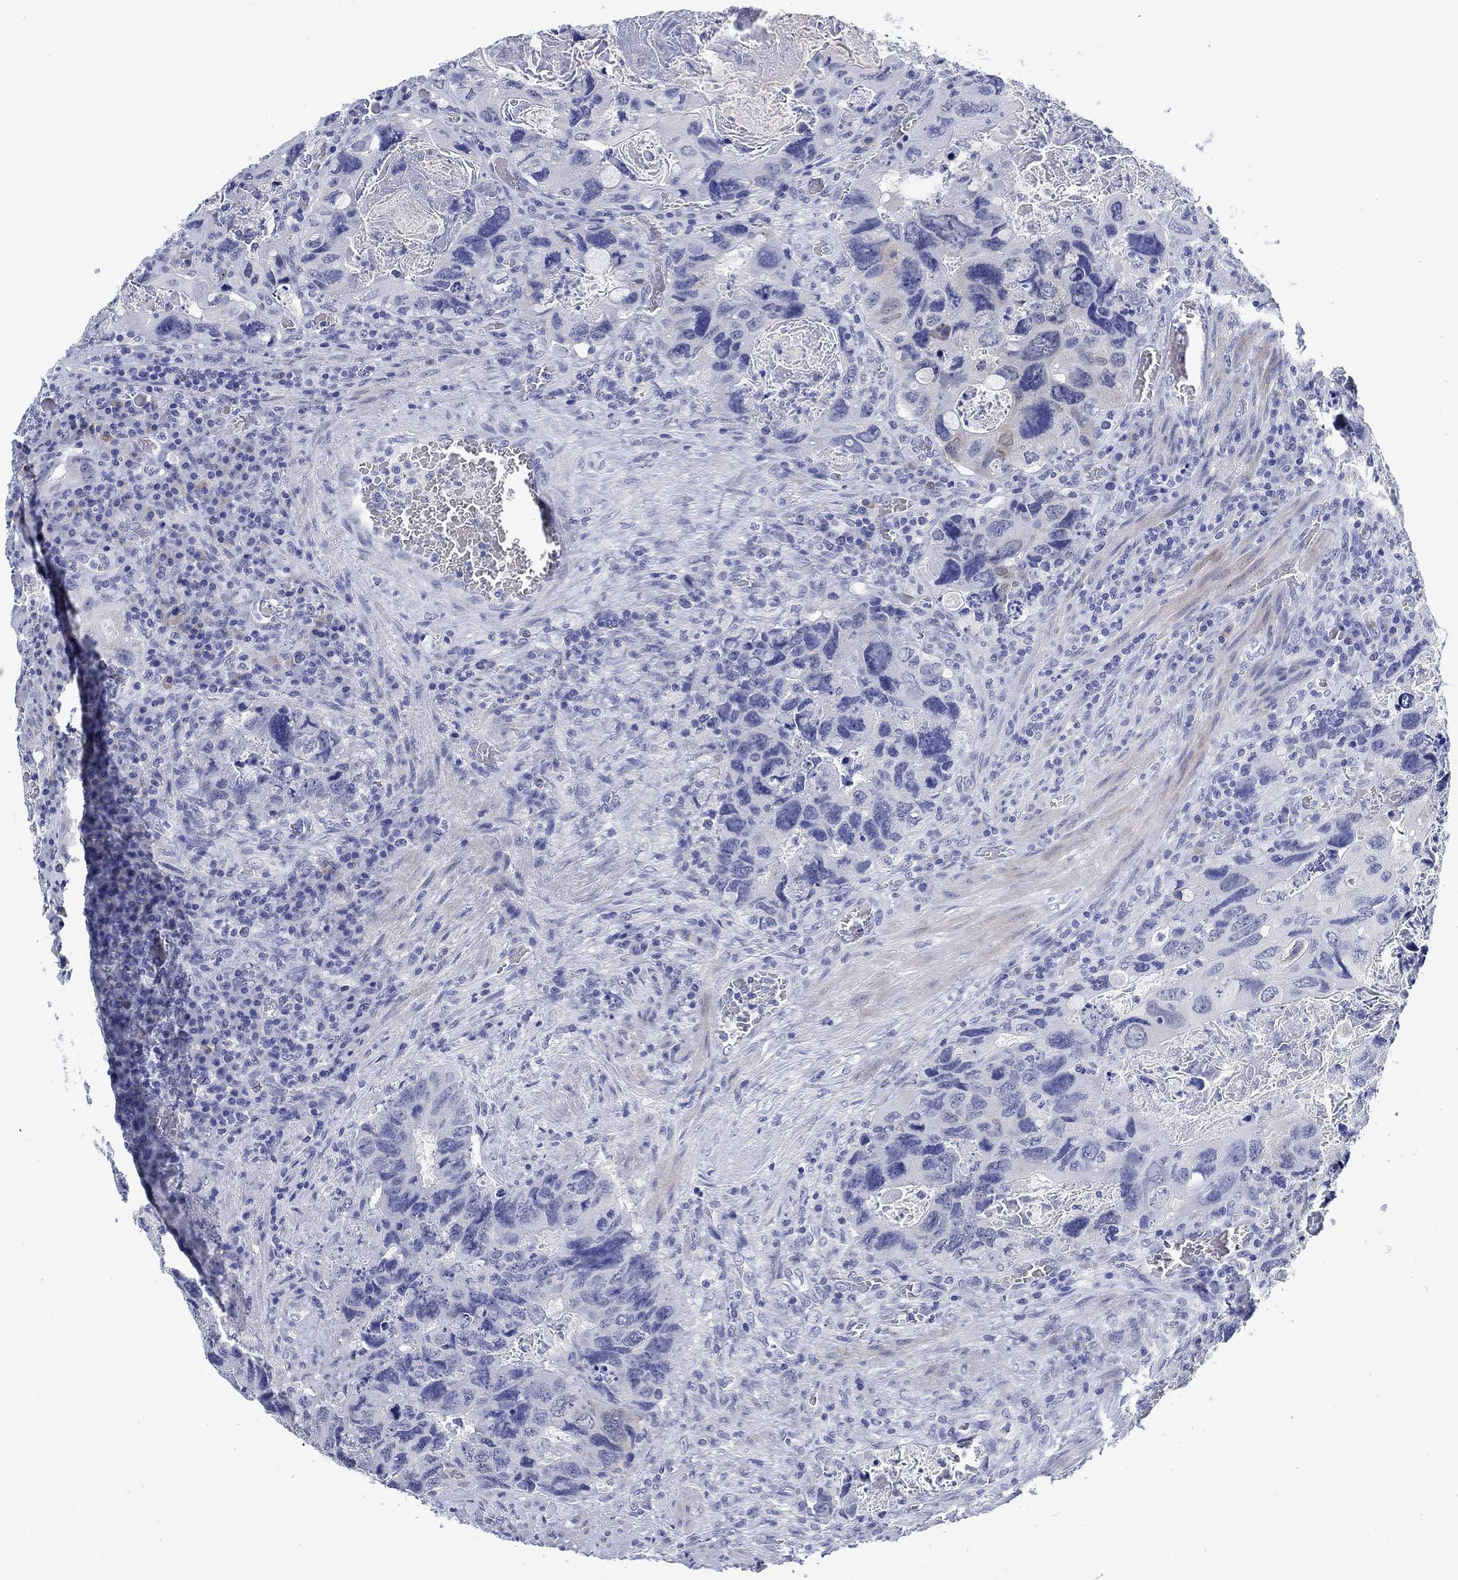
{"staining": {"intensity": "weak", "quantity": "<25%", "location": "cytoplasmic/membranous"}, "tissue": "colorectal cancer", "cell_type": "Tumor cells", "image_type": "cancer", "snomed": [{"axis": "morphology", "description": "Adenocarcinoma, NOS"}, {"axis": "topography", "description": "Rectum"}], "caption": "An image of colorectal adenocarcinoma stained for a protein displays no brown staining in tumor cells.", "gene": "MSI1", "patient": {"sex": "male", "age": 62}}